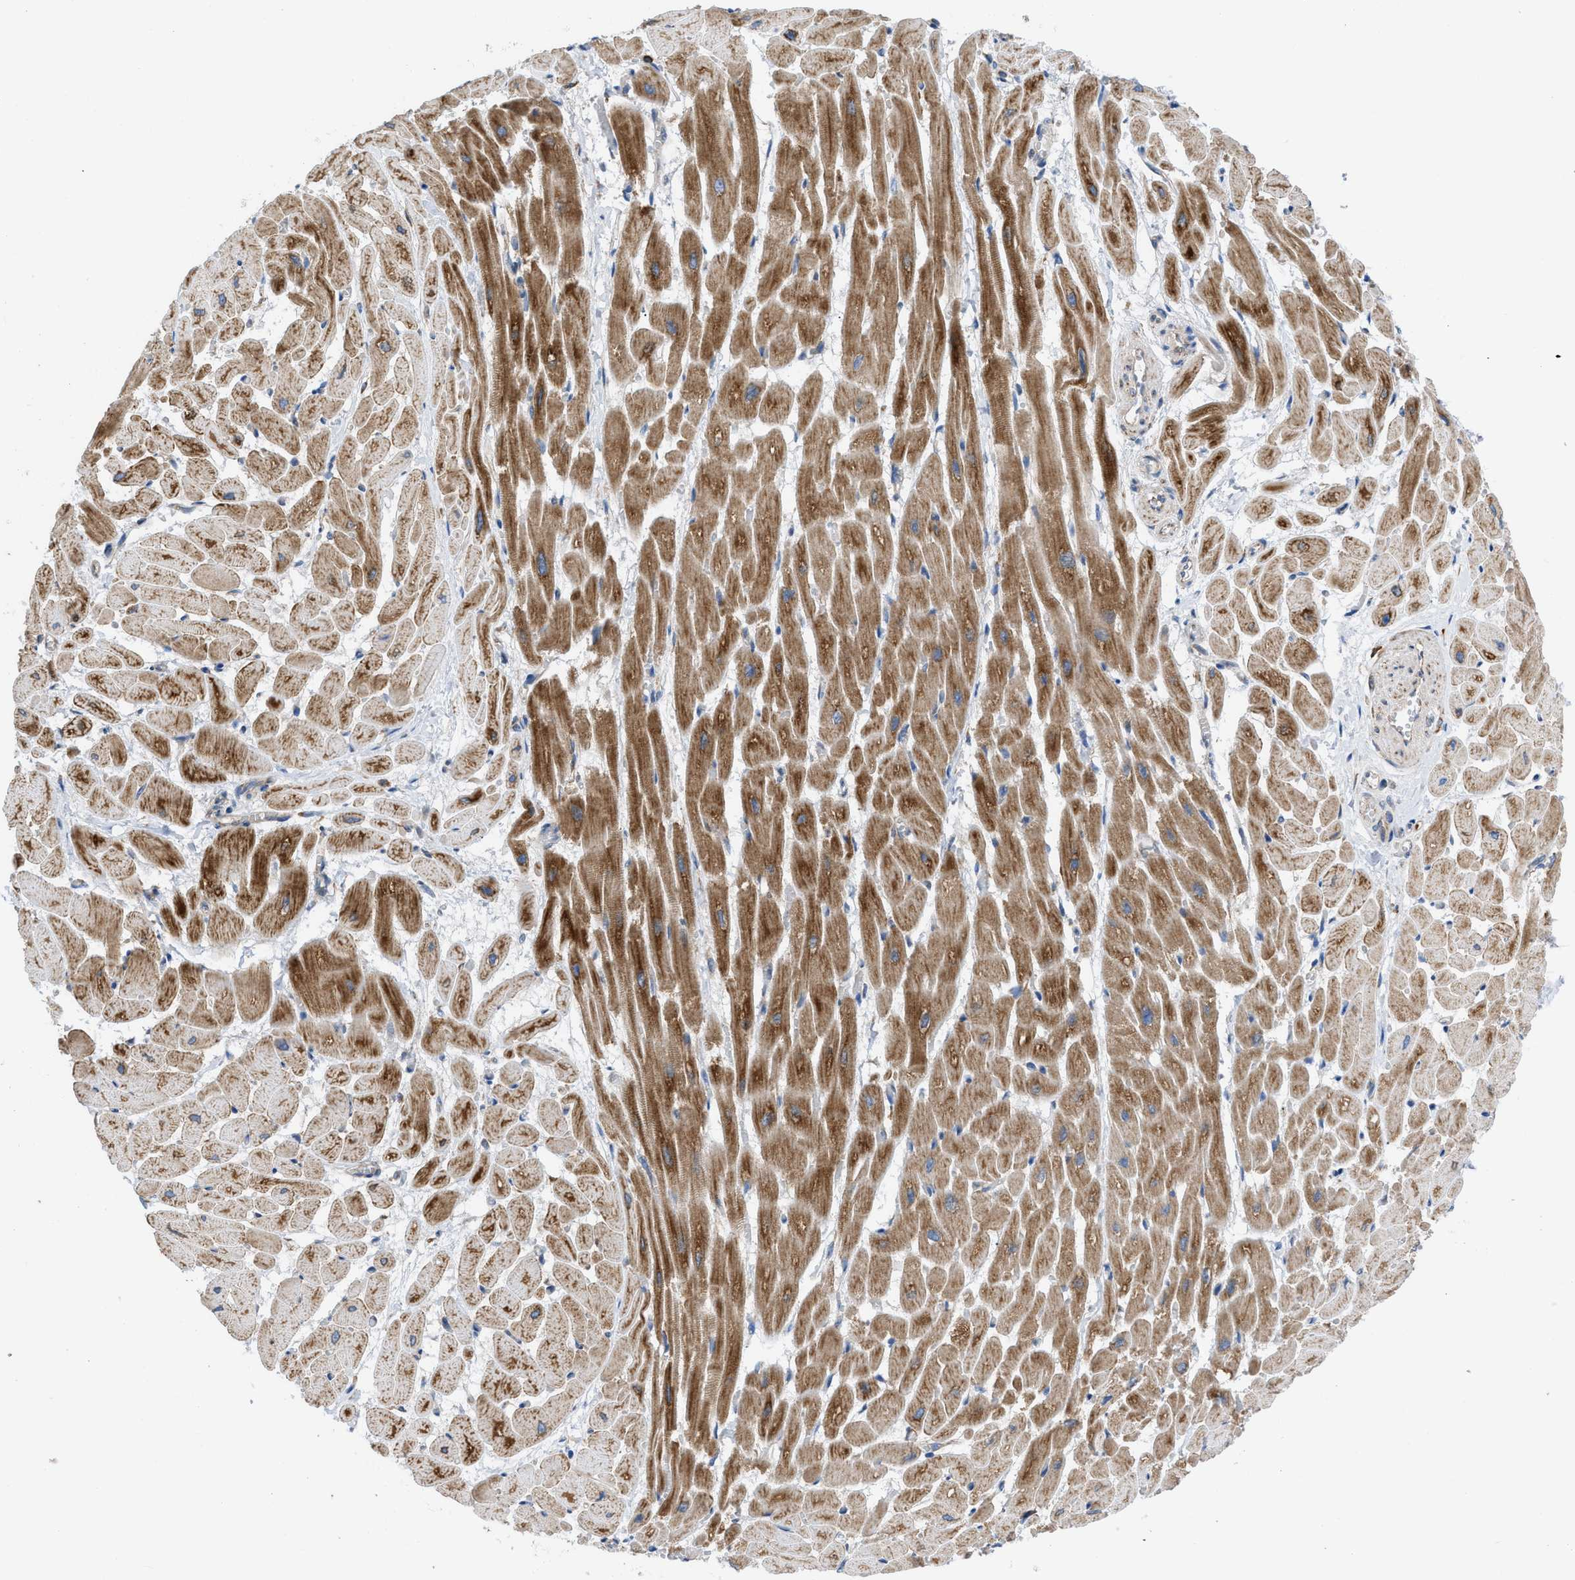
{"staining": {"intensity": "moderate", "quantity": ">75%", "location": "cytoplasmic/membranous"}, "tissue": "heart muscle", "cell_type": "Cardiomyocytes", "image_type": "normal", "snomed": [{"axis": "morphology", "description": "Normal tissue, NOS"}, {"axis": "topography", "description": "Heart"}], "caption": "DAB (3,3'-diaminobenzidine) immunohistochemical staining of benign human heart muscle exhibits moderate cytoplasmic/membranous protein positivity in approximately >75% of cardiomyocytes.", "gene": "GPAT4", "patient": {"sex": "male", "age": 45}}